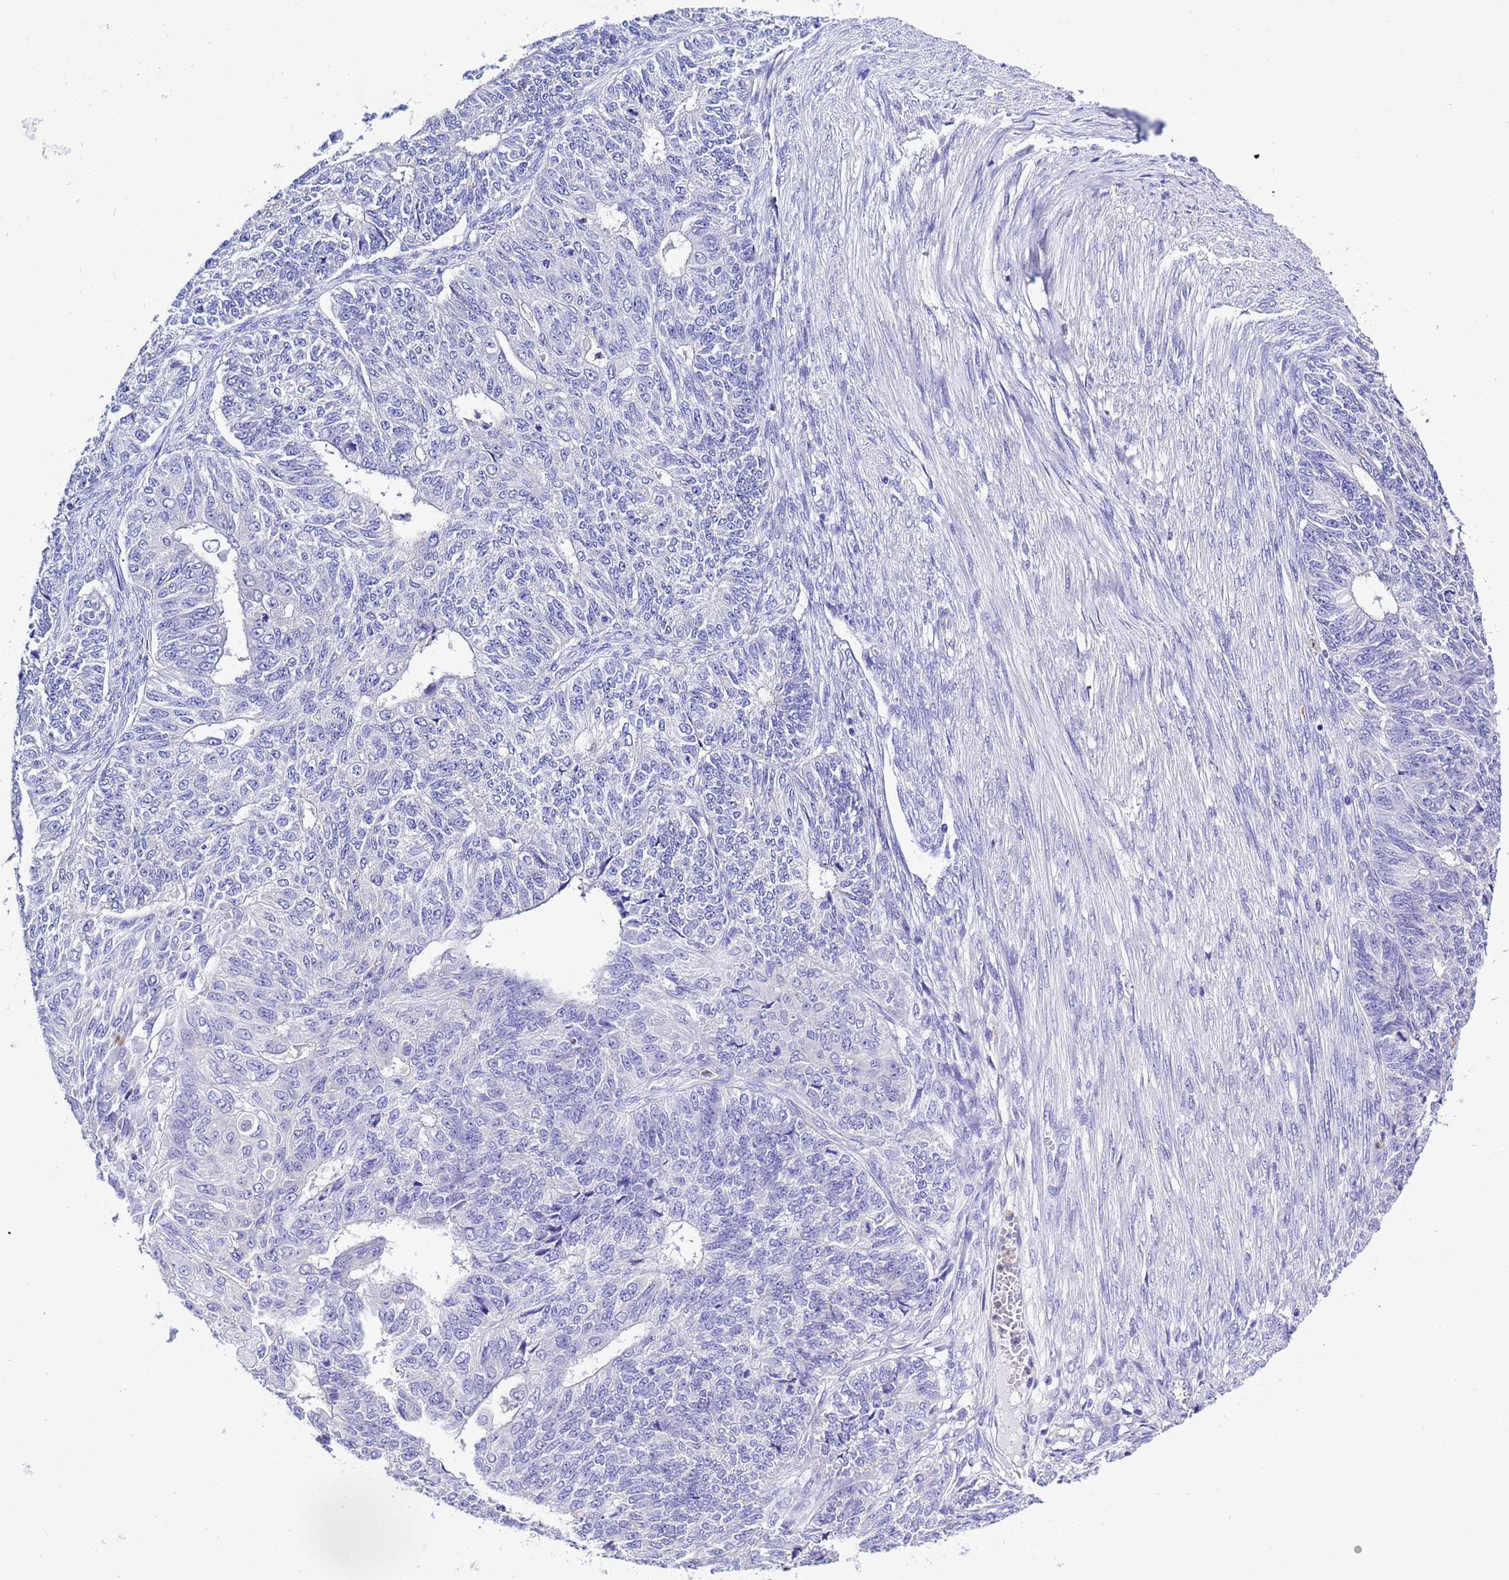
{"staining": {"intensity": "negative", "quantity": "none", "location": "none"}, "tissue": "endometrial cancer", "cell_type": "Tumor cells", "image_type": "cancer", "snomed": [{"axis": "morphology", "description": "Adenocarcinoma, NOS"}, {"axis": "topography", "description": "Endometrium"}], "caption": "The image exhibits no staining of tumor cells in endometrial adenocarcinoma.", "gene": "KICS2", "patient": {"sex": "female", "age": 32}}